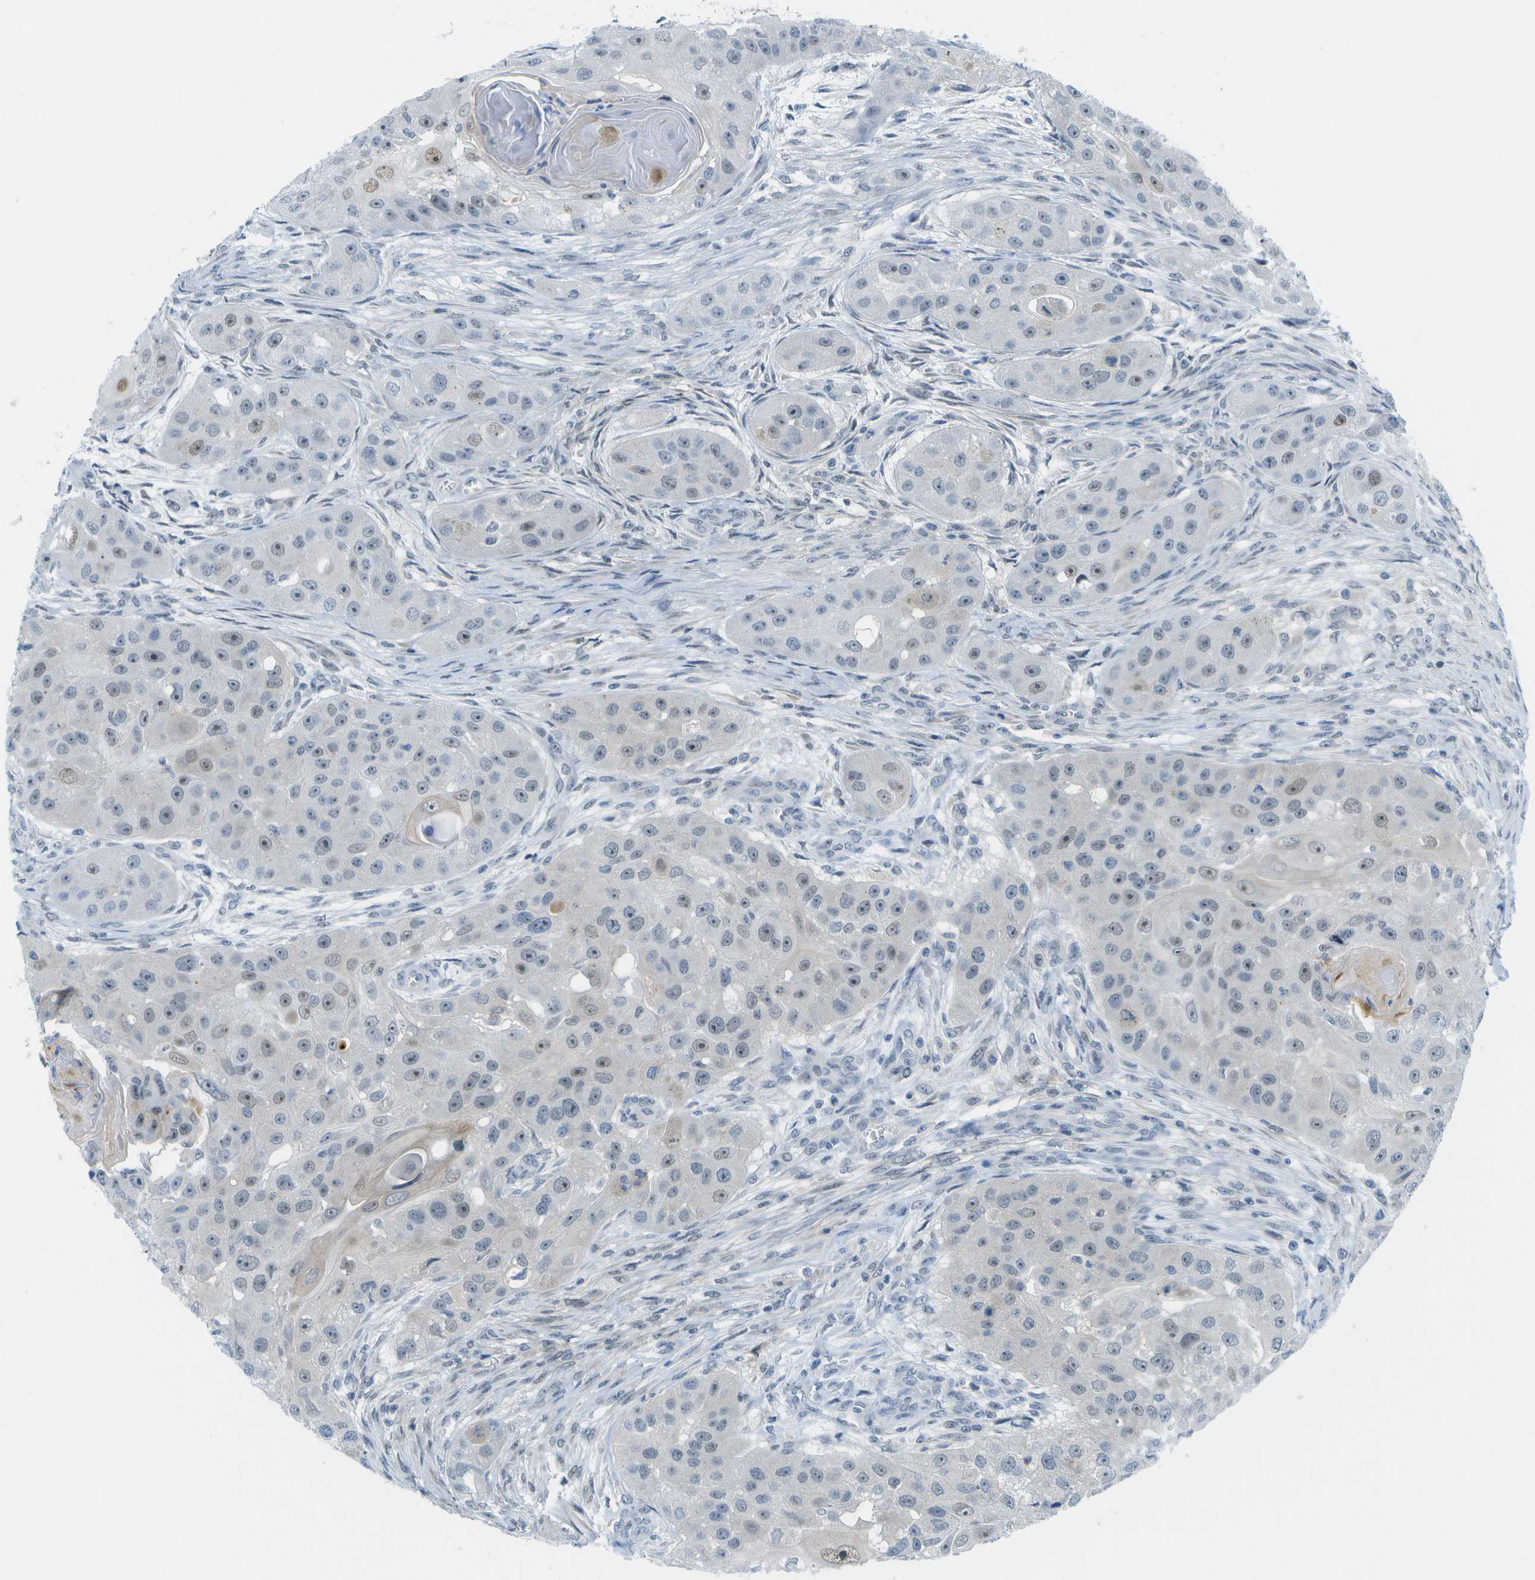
{"staining": {"intensity": "weak", "quantity": "<25%", "location": "nuclear"}, "tissue": "head and neck cancer", "cell_type": "Tumor cells", "image_type": "cancer", "snomed": [{"axis": "morphology", "description": "Normal tissue, NOS"}, {"axis": "morphology", "description": "Squamous cell carcinoma, NOS"}, {"axis": "topography", "description": "Skeletal muscle"}, {"axis": "topography", "description": "Head-Neck"}], "caption": "Tumor cells show no significant protein staining in head and neck squamous cell carcinoma.", "gene": "PITHD1", "patient": {"sex": "male", "age": 51}}